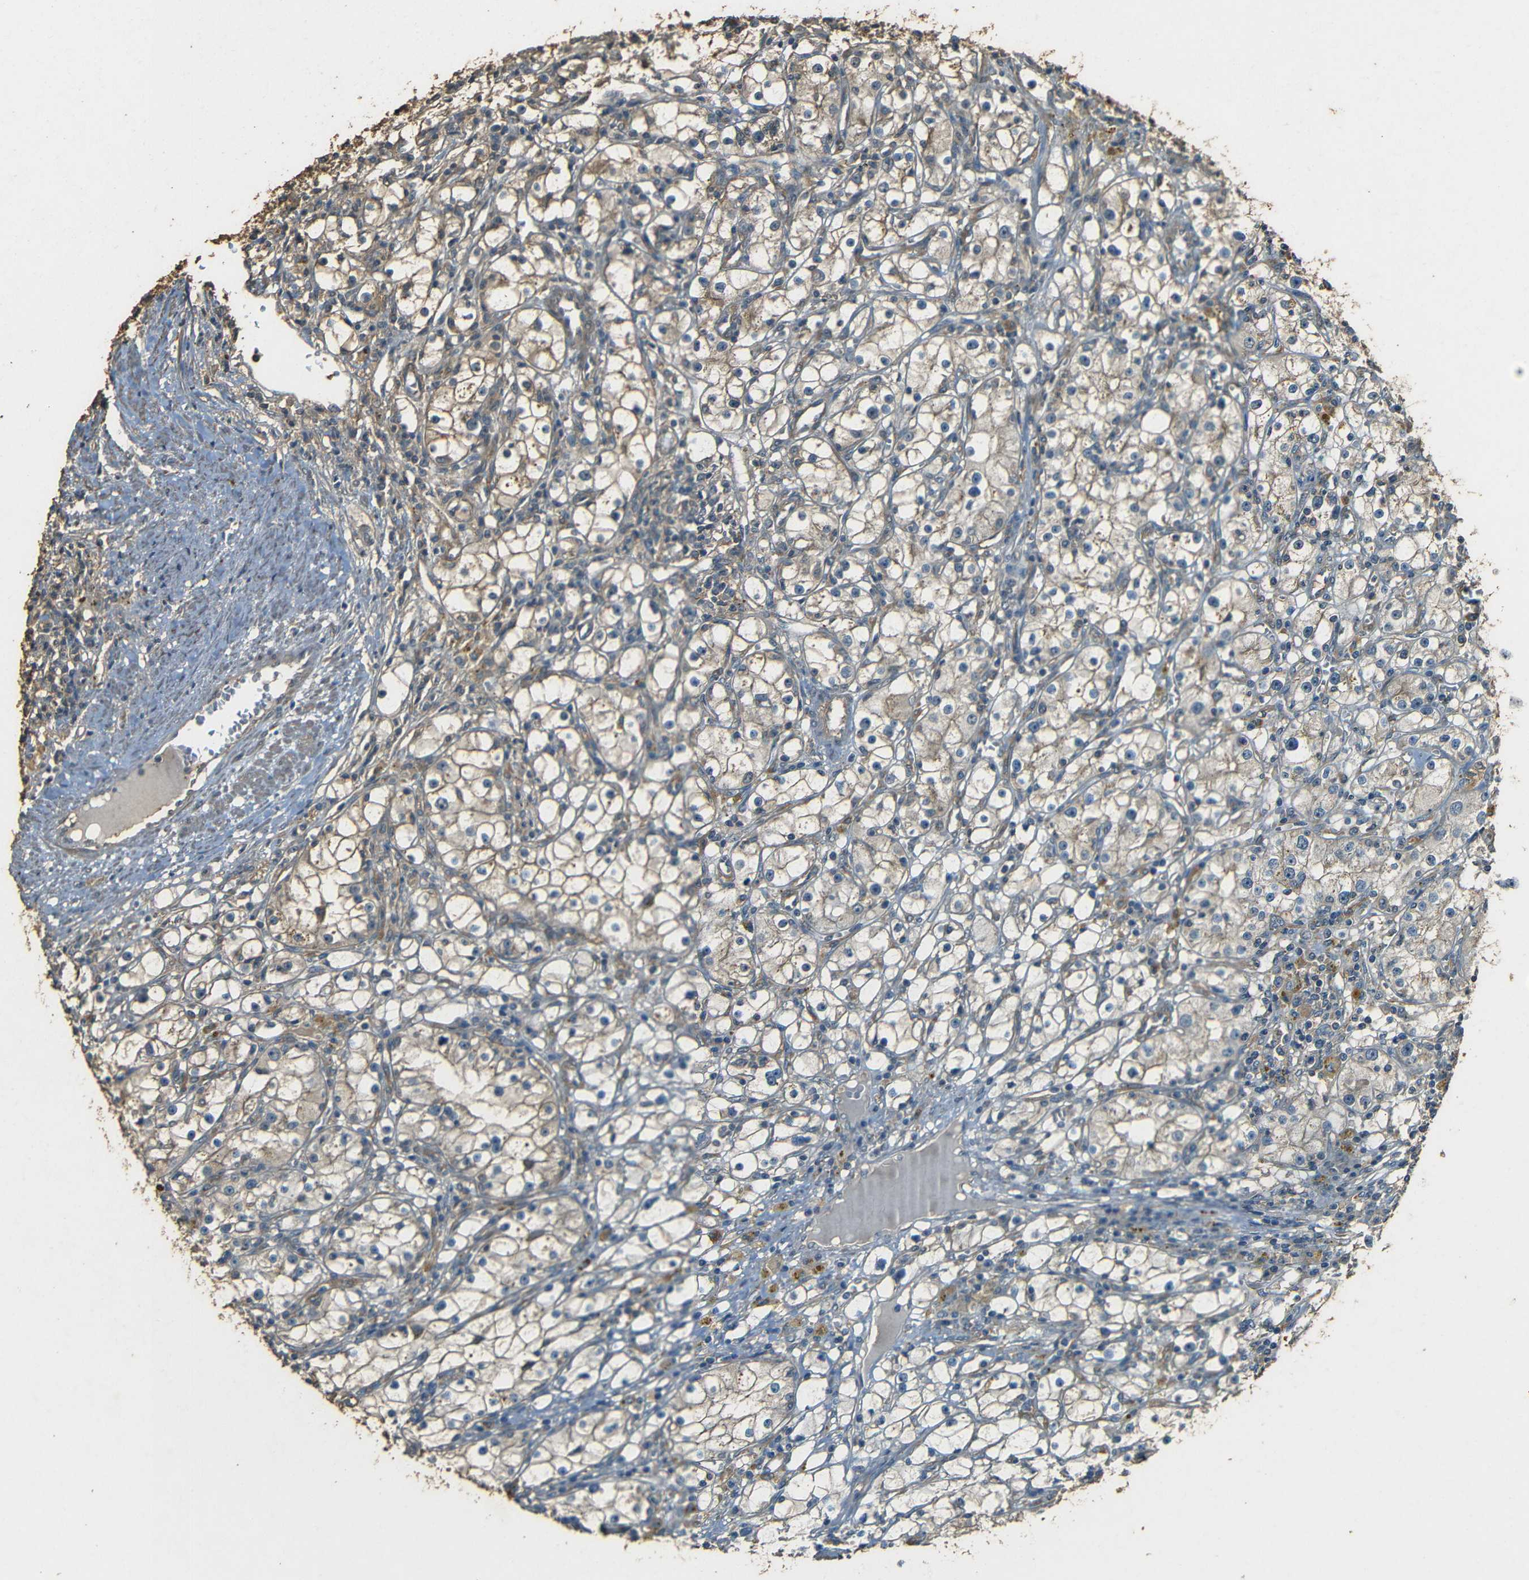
{"staining": {"intensity": "moderate", "quantity": "25%-75%", "location": "cytoplasmic/membranous"}, "tissue": "renal cancer", "cell_type": "Tumor cells", "image_type": "cancer", "snomed": [{"axis": "morphology", "description": "Adenocarcinoma, NOS"}, {"axis": "topography", "description": "Kidney"}], "caption": "Immunohistochemical staining of human adenocarcinoma (renal) reveals moderate cytoplasmic/membranous protein positivity in about 25%-75% of tumor cells.", "gene": "PDE5A", "patient": {"sex": "male", "age": 56}}